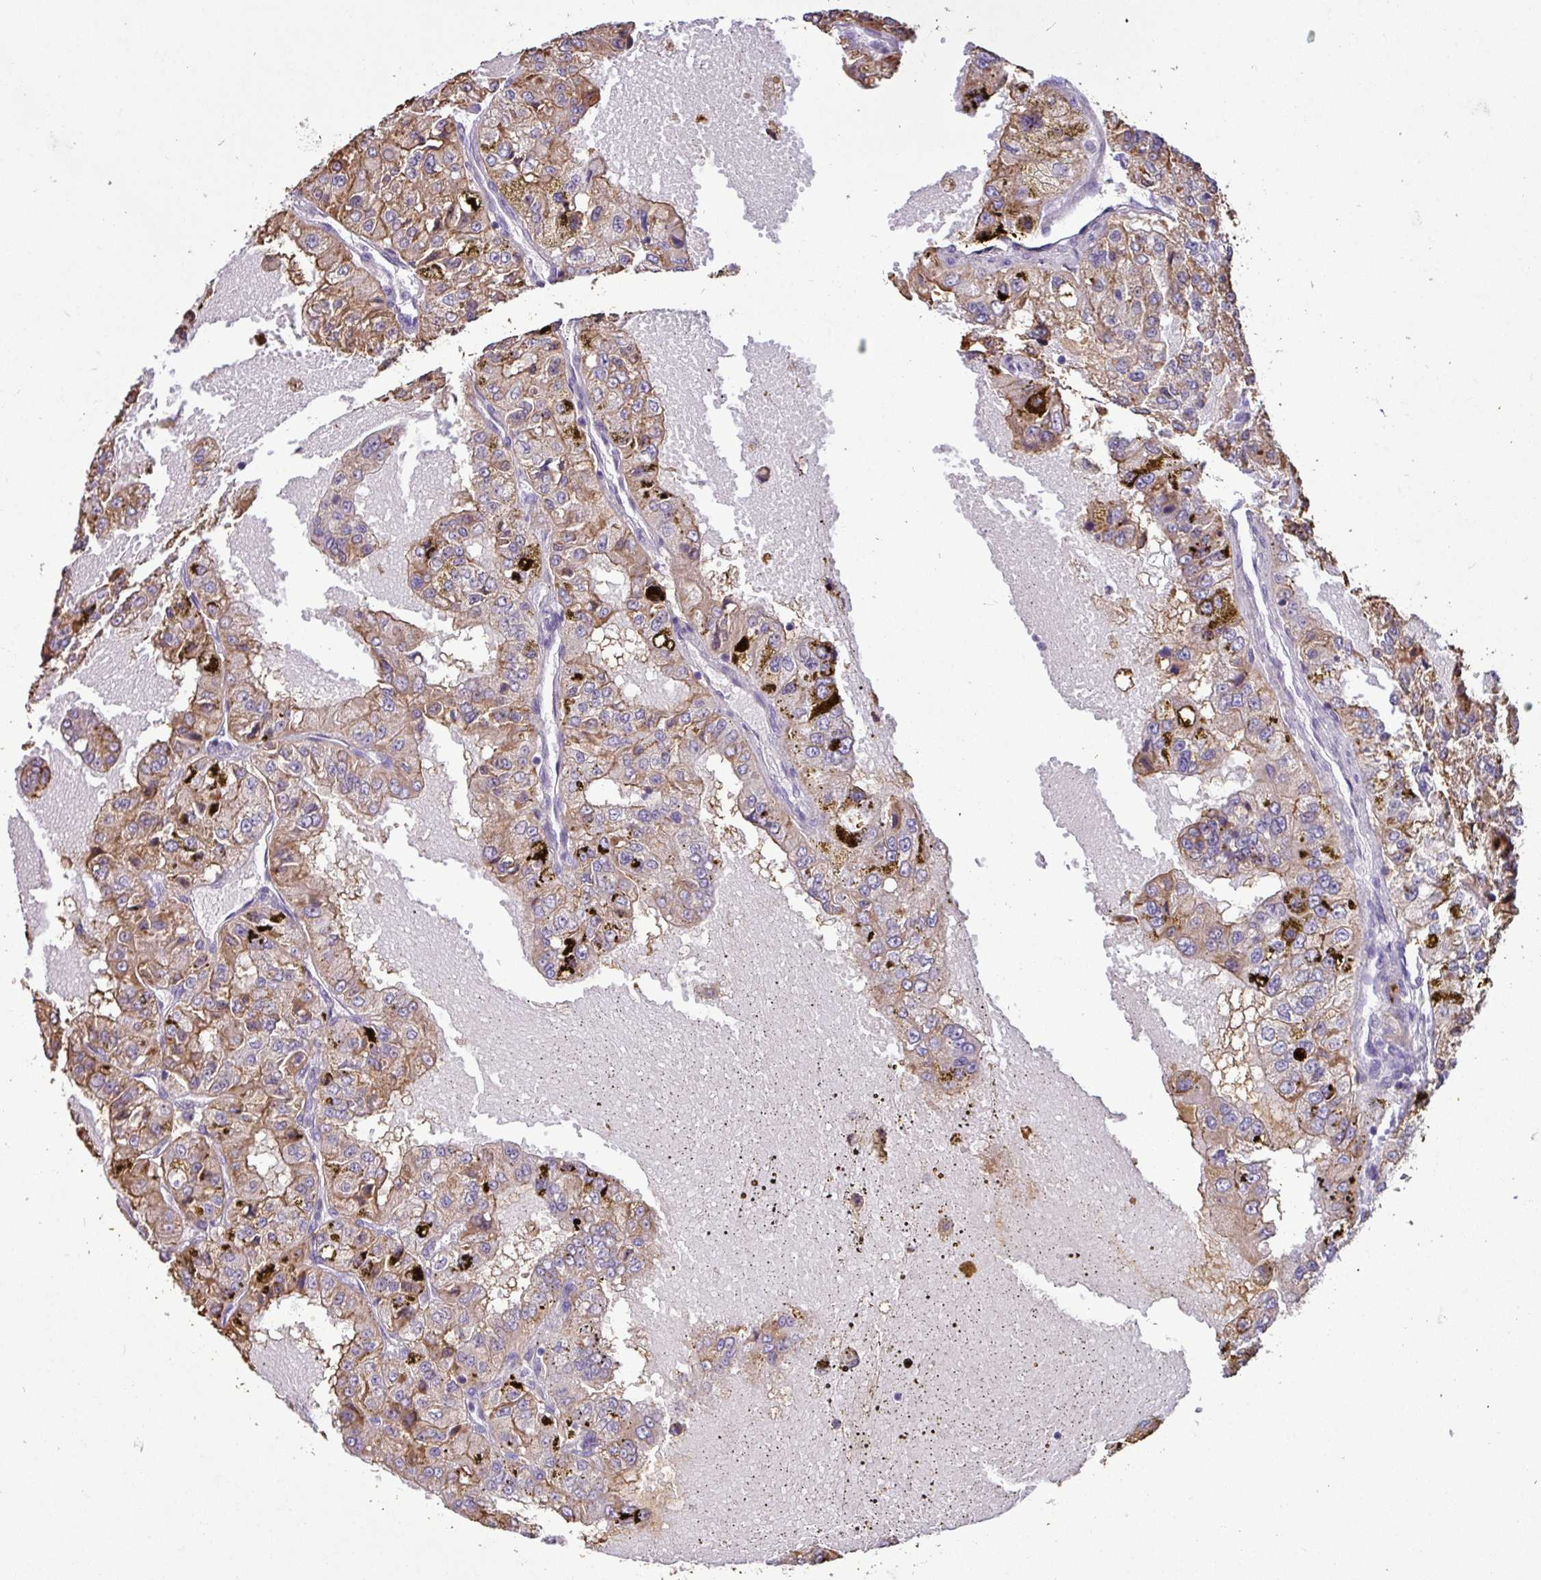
{"staining": {"intensity": "moderate", "quantity": ">75%", "location": "cytoplasmic/membranous"}, "tissue": "renal cancer", "cell_type": "Tumor cells", "image_type": "cancer", "snomed": [{"axis": "morphology", "description": "Adenocarcinoma, NOS"}, {"axis": "topography", "description": "Kidney"}], "caption": "DAB immunohistochemical staining of renal cancer shows moderate cytoplasmic/membranous protein staining in approximately >75% of tumor cells.", "gene": "PNLDC1", "patient": {"sex": "female", "age": 63}}